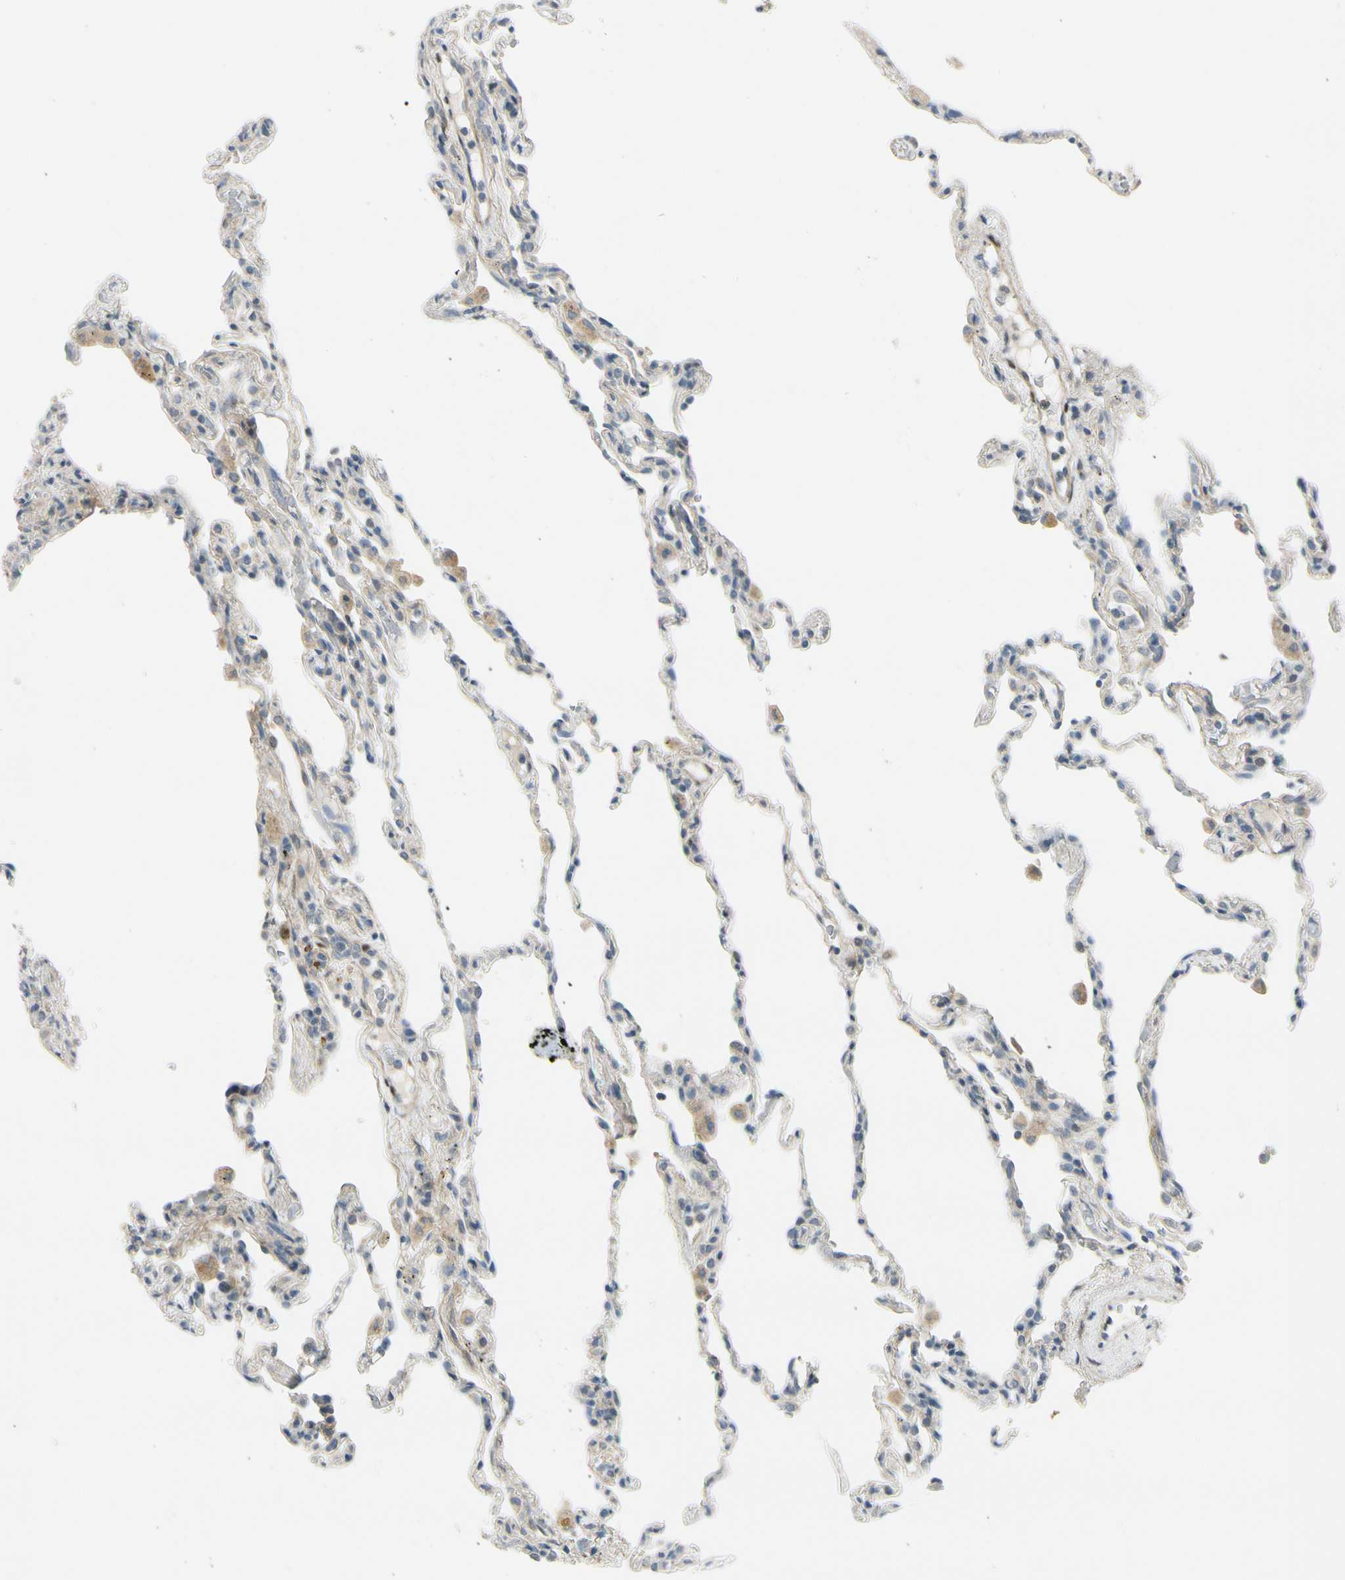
{"staining": {"intensity": "negative", "quantity": "none", "location": "none"}, "tissue": "lung", "cell_type": "Alveolar cells", "image_type": "normal", "snomed": [{"axis": "morphology", "description": "Normal tissue, NOS"}, {"axis": "topography", "description": "Lung"}], "caption": "Immunohistochemistry histopathology image of benign lung stained for a protein (brown), which displays no expression in alveolar cells. (DAB immunohistochemistry (IHC) with hematoxylin counter stain).", "gene": "FHL2", "patient": {"sex": "male", "age": 59}}